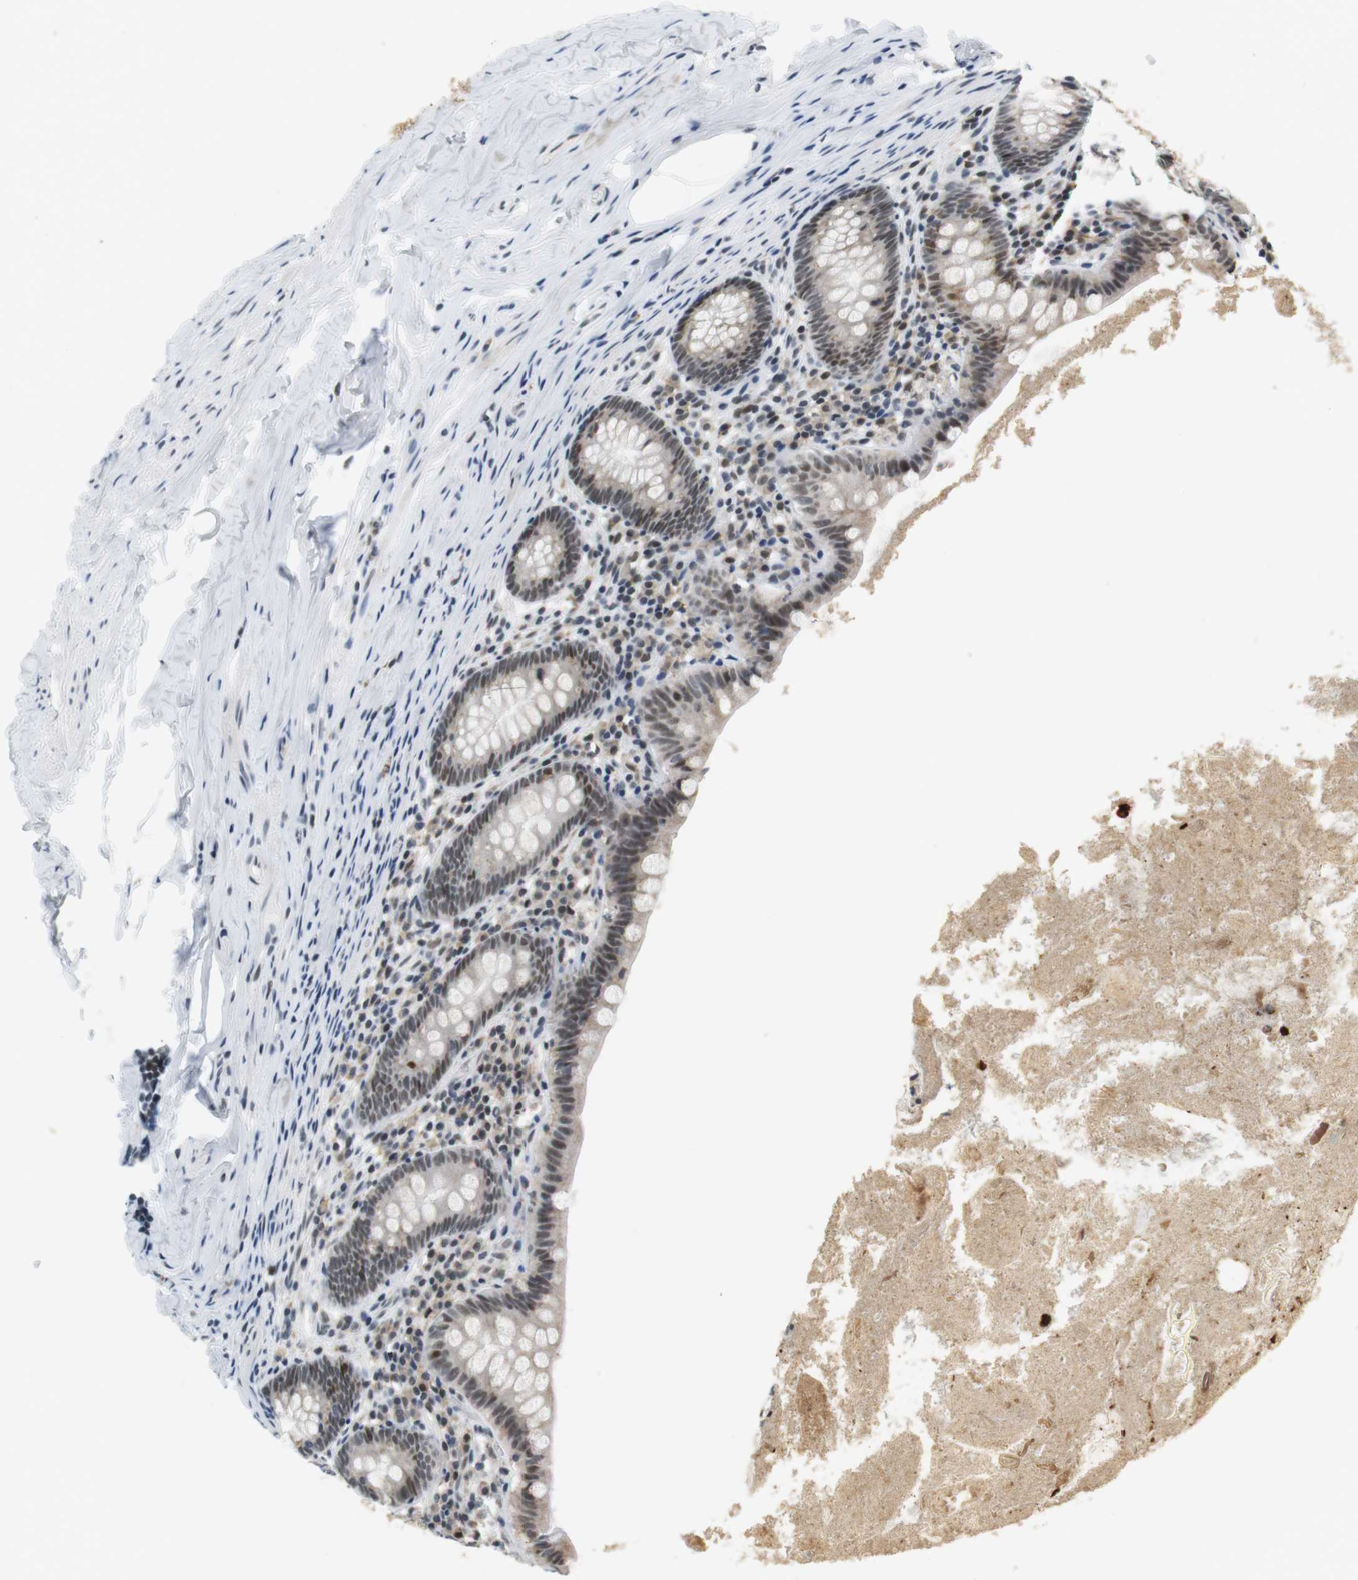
{"staining": {"intensity": "moderate", "quantity": "25%-75%", "location": "nuclear"}, "tissue": "appendix", "cell_type": "Glandular cells", "image_type": "normal", "snomed": [{"axis": "morphology", "description": "Normal tissue, NOS"}, {"axis": "topography", "description": "Appendix"}], "caption": "Appendix stained for a protein displays moderate nuclear positivity in glandular cells. The staining was performed using DAB (3,3'-diaminobenzidine), with brown indicating positive protein expression. Nuclei are stained blue with hematoxylin.", "gene": "RNF38", "patient": {"sex": "male", "age": 52}}